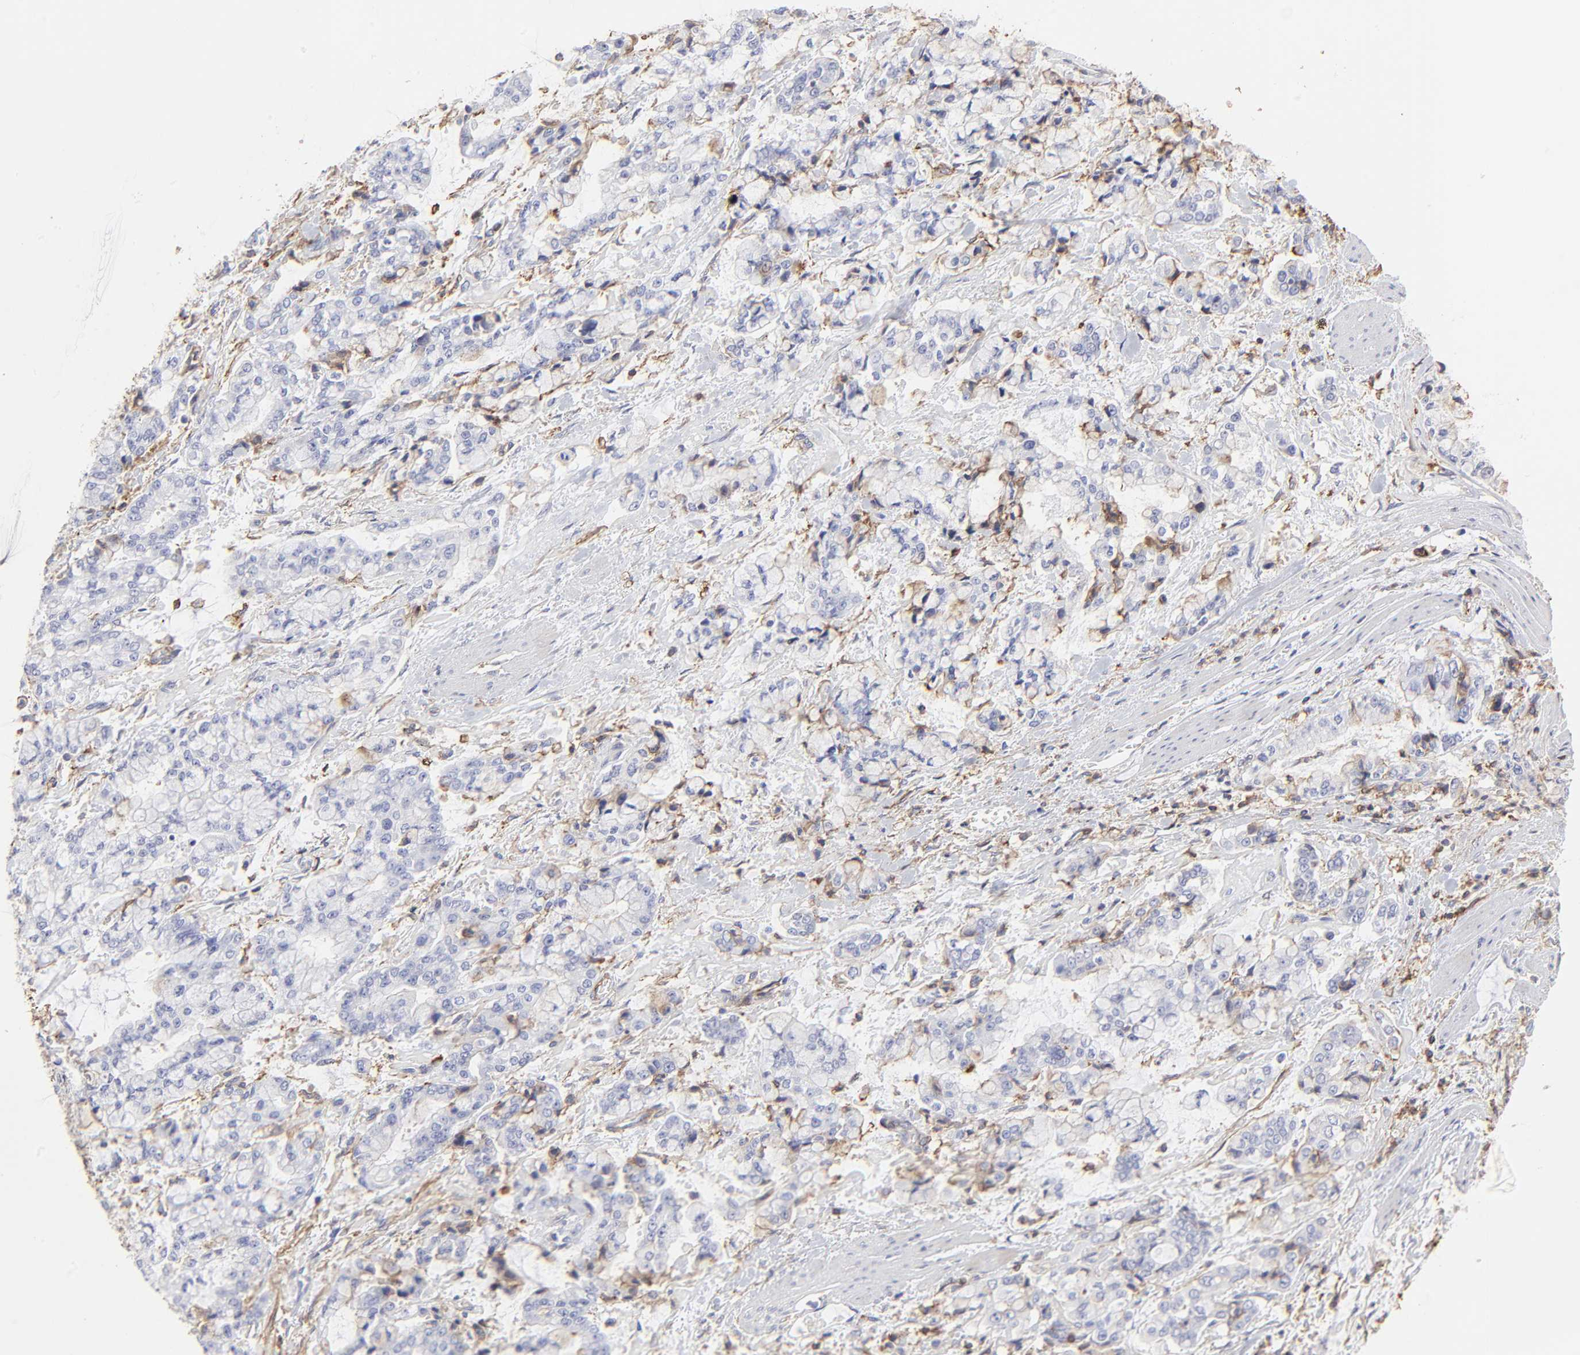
{"staining": {"intensity": "negative", "quantity": "none", "location": "none"}, "tissue": "stomach cancer", "cell_type": "Tumor cells", "image_type": "cancer", "snomed": [{"axis": "morphology", "description": "Normal tissue, NOS"}, {"axis": "morphology", "description": "Adenocarcinoma, NOS"}, {"axis": "topography", "description": "Stomach, upper"}, {"axis": "topography", "description": "Stomach"}], "caption": "Tumor cells are negative for brown protein staining in stomach cancer.", "gene": "ANXA6", "patient": {"sex": "male", "age": 76}}